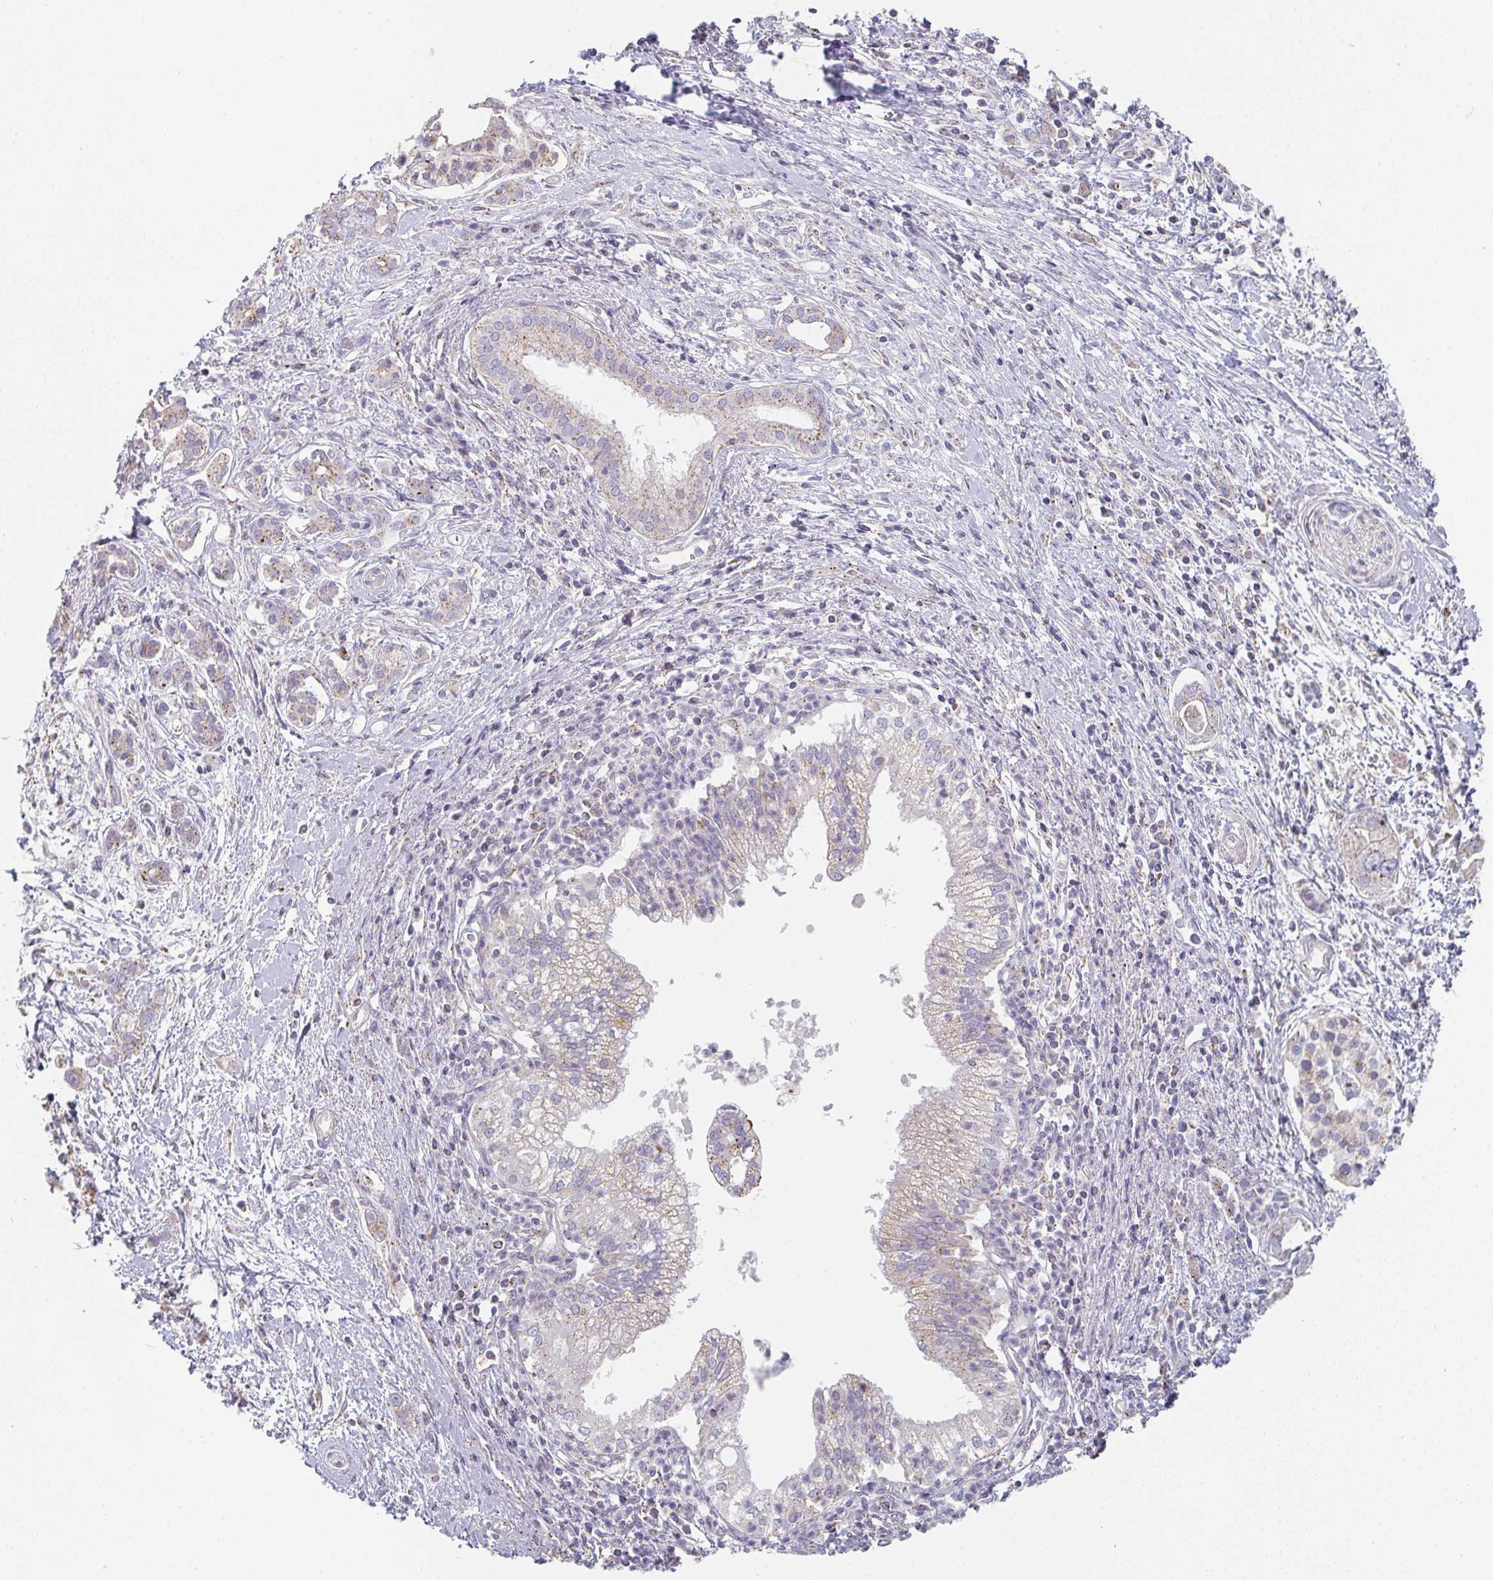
{"staining": {"intensity": "moderate", "quantity": "25%-75%", "location": "cytoplasmic/membranous"}, "tissue": "pancreatic cancer", "cell_type": "Tumor cells", "image_type": "cancer", "snomed": [{"axis": "morphology", "description": "Adenocarcinoma, NOS"}, {"axis": "topography", "description": "Pancreas"}], "caption": "Human pancreatic cancer stained for a protein (brown) displays moderate cytoplasmic/membranous positive expression in about 25%-75% of tumor cells.", "gene": "CHMP5", "patient": {"sex": "male", "age": 70}}